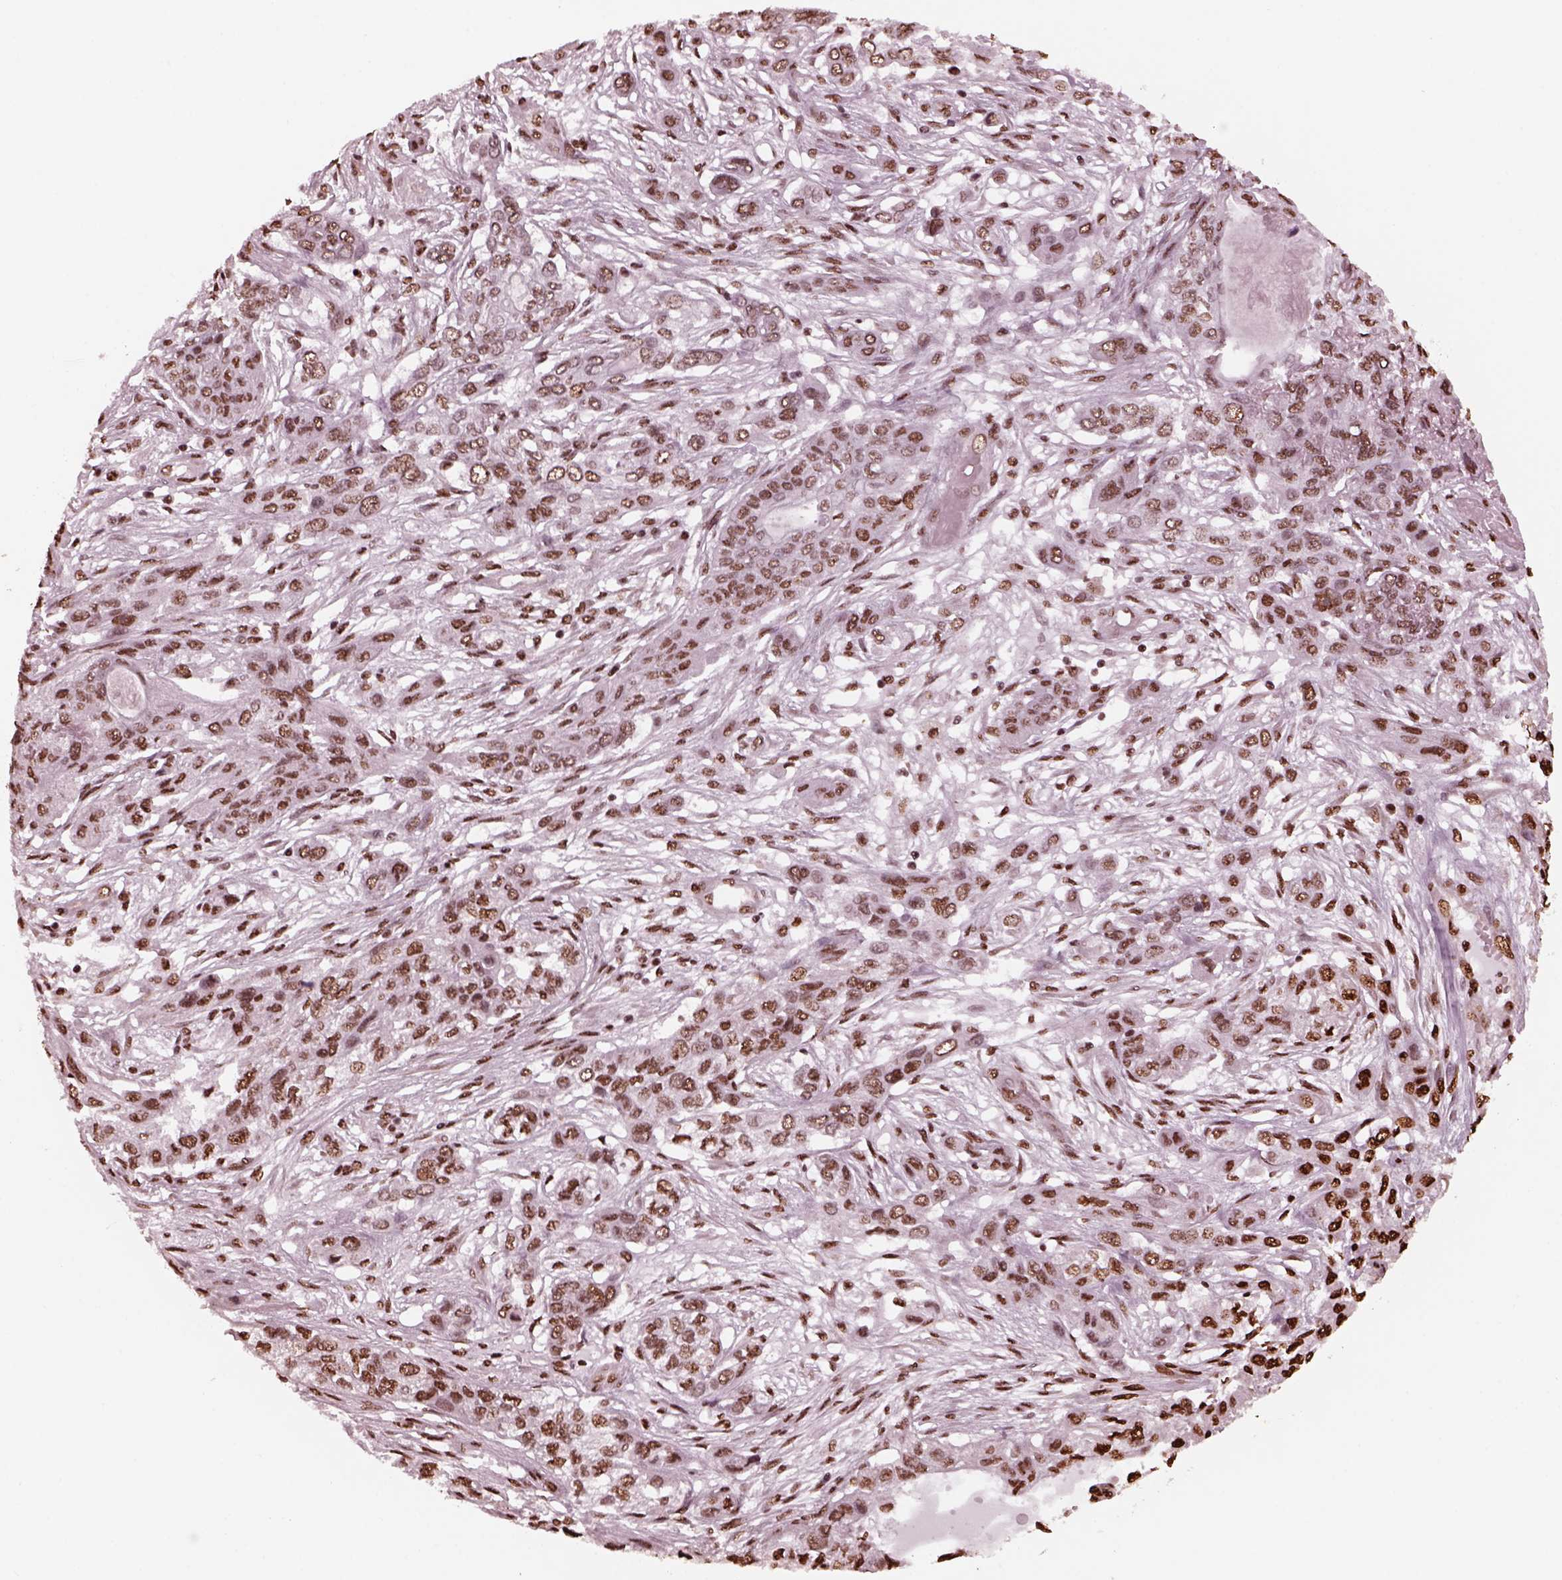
{"staining": {"intensity": "moderate", "quantity": ">75%", "location": "nuclear"}, "tissue": "lung cancer", "cell_type": "Tumor cells", "image_type": "cancer", "snomed": [{"axis": "morphology", "description": "Squamous cell carcinoma, NOS"}, {"axis": "topography", "description": "Lung"}], "caption": "Lung squamous cell carcinoma stained with IHC exhibits moderate nuclear expression in about >75% of tumor cells. Using DAB (brown) and hematoxylin (blue) stains, captured at high magnification using brightfield microscopy.", "gene": "NSD1", "patient": {"sex": "female", "age": 70}}